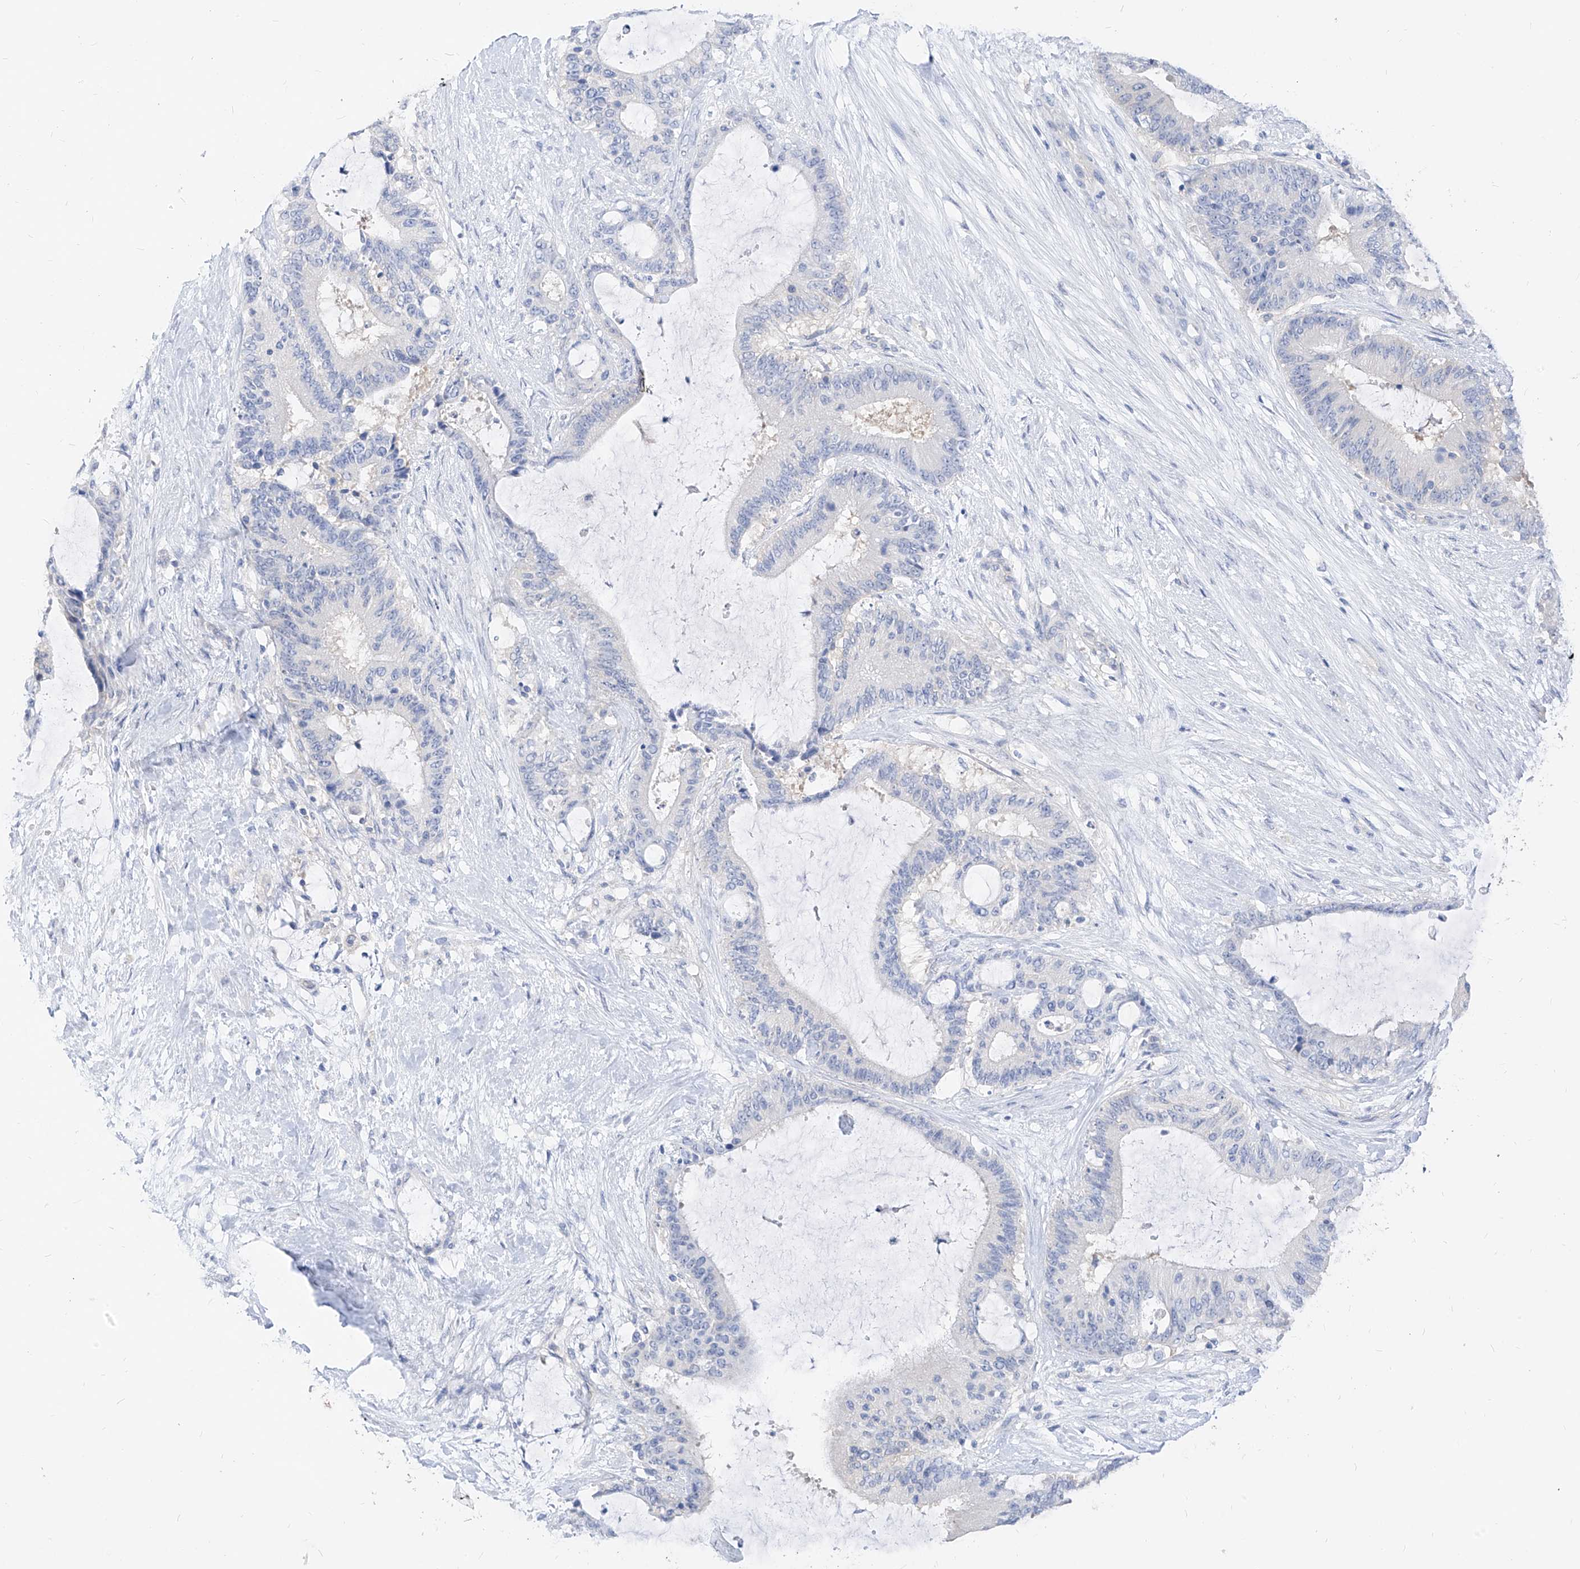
{"staining": {"intensity": "negative", "quantity": "none", "location": "none"}, "tissue": "liver cancer", "cell_type": "Tumor cells", "image_type": "cancer", "snomed": [{"axis": "morphology", "description": "Normal tissue, NOS"}, {"axis": "morphology", "description": "Cholangiocarcinoma"}, {"axis": "topography", "description": "Liver"}, {"axis": "topography", "description": "Peripheral nerve tissue"}], "caption": "An immunohistochemistry image of cholangiocarcinoma (liver) is shown. There is no staining in tumor cells of cholangiocarcinoma (liver).", "gene": "ZZEF1", "patient": {"sex": "female", "age": 73}}